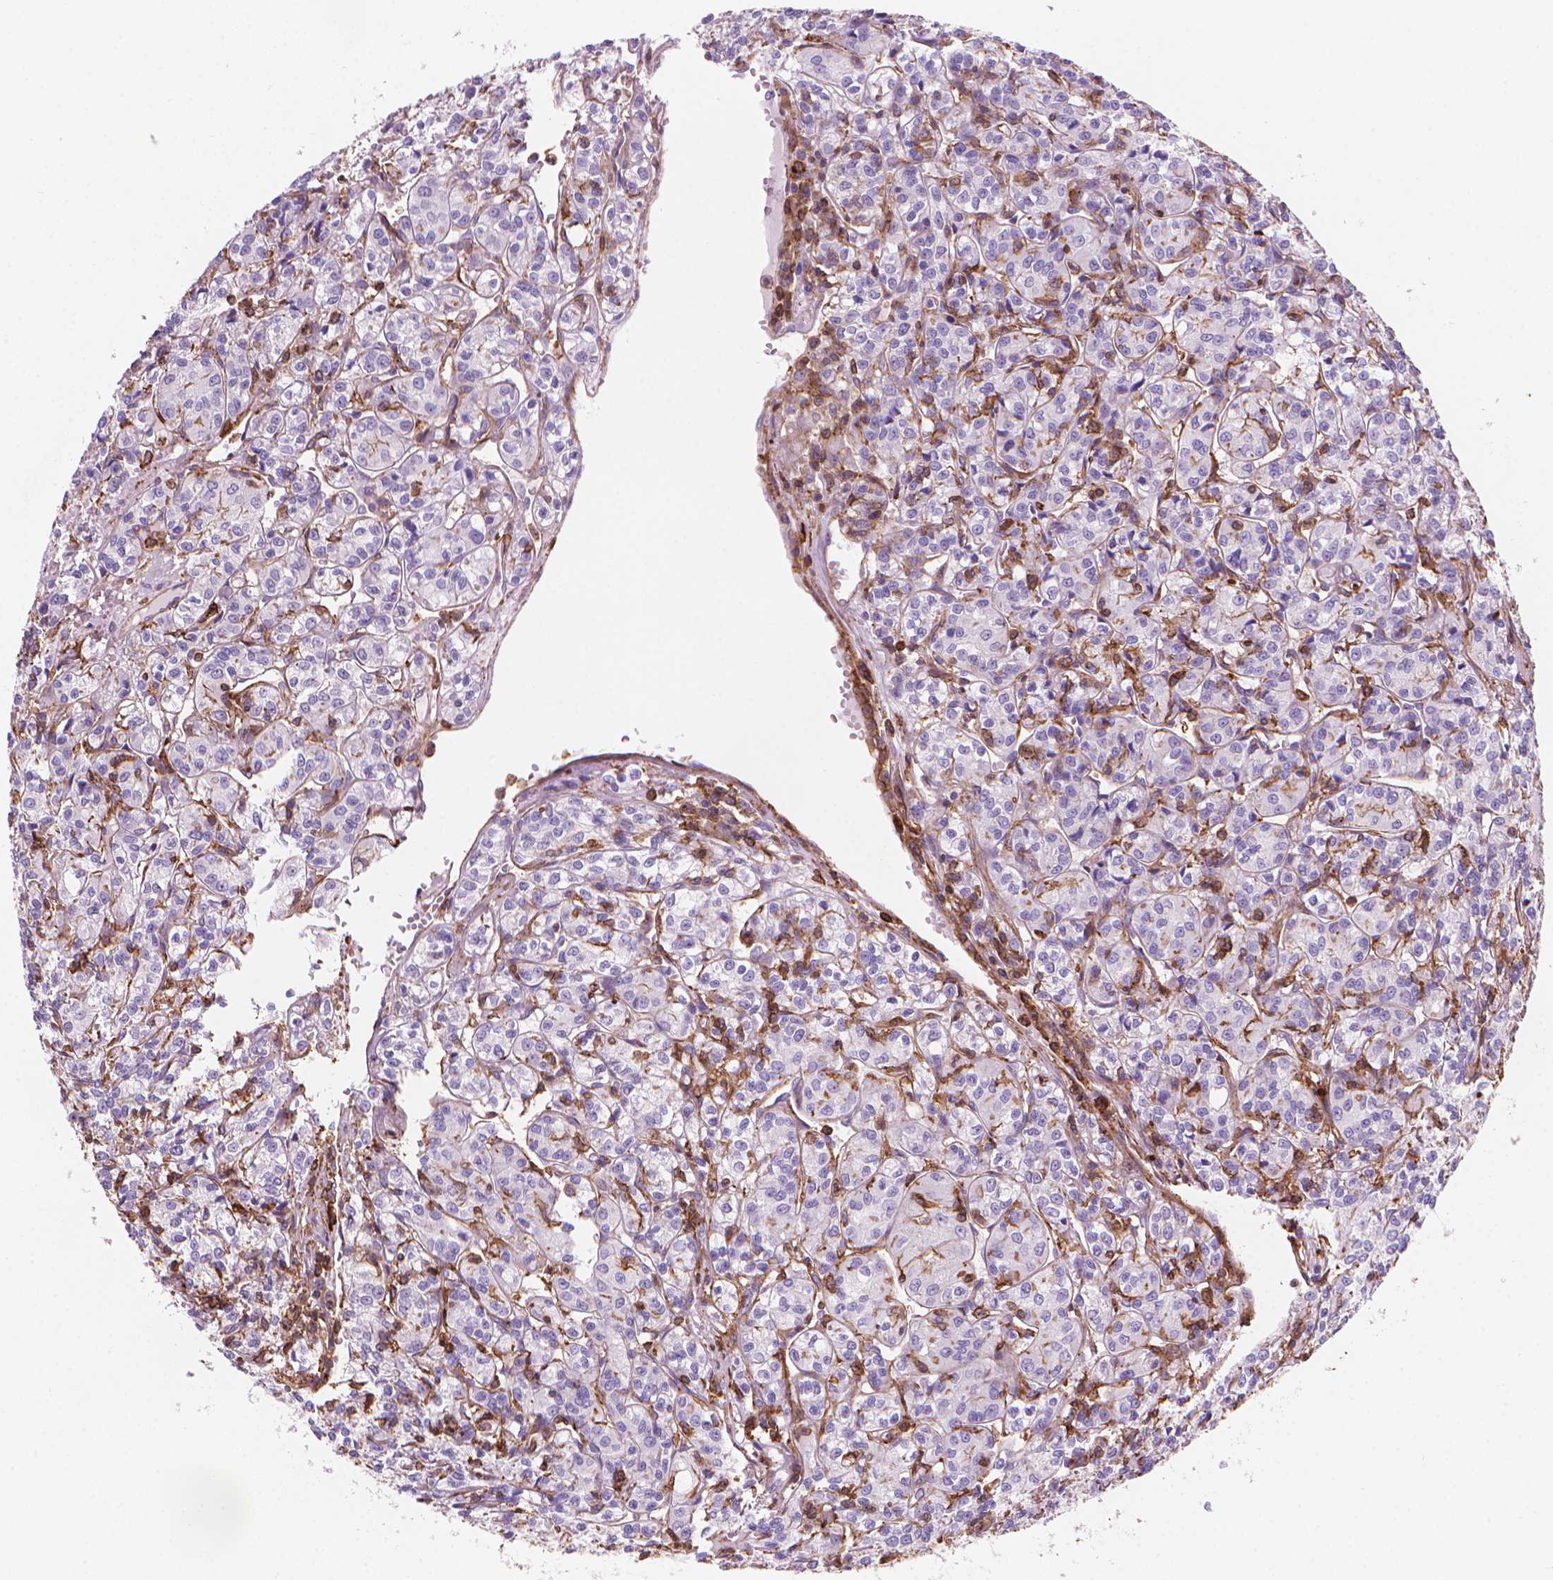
{"staining": {"intensity": "negative", "quantity": "none", "location": "none"}, "tissue": "renal cancer", "cell_type": "Tumor cells", "image_type": "cancer", "snomed": [{"axis": "morphology", "description": "Adenocarcinoma, NOS"}, {"axis": "topography", "description": "Kidney"}], "caption": "Renal cancer was stained to show a protein in brown. There is no significant expression in tumor cells.", "gene": "PATJ", "patient": {"sex": "male", "age": 36}}